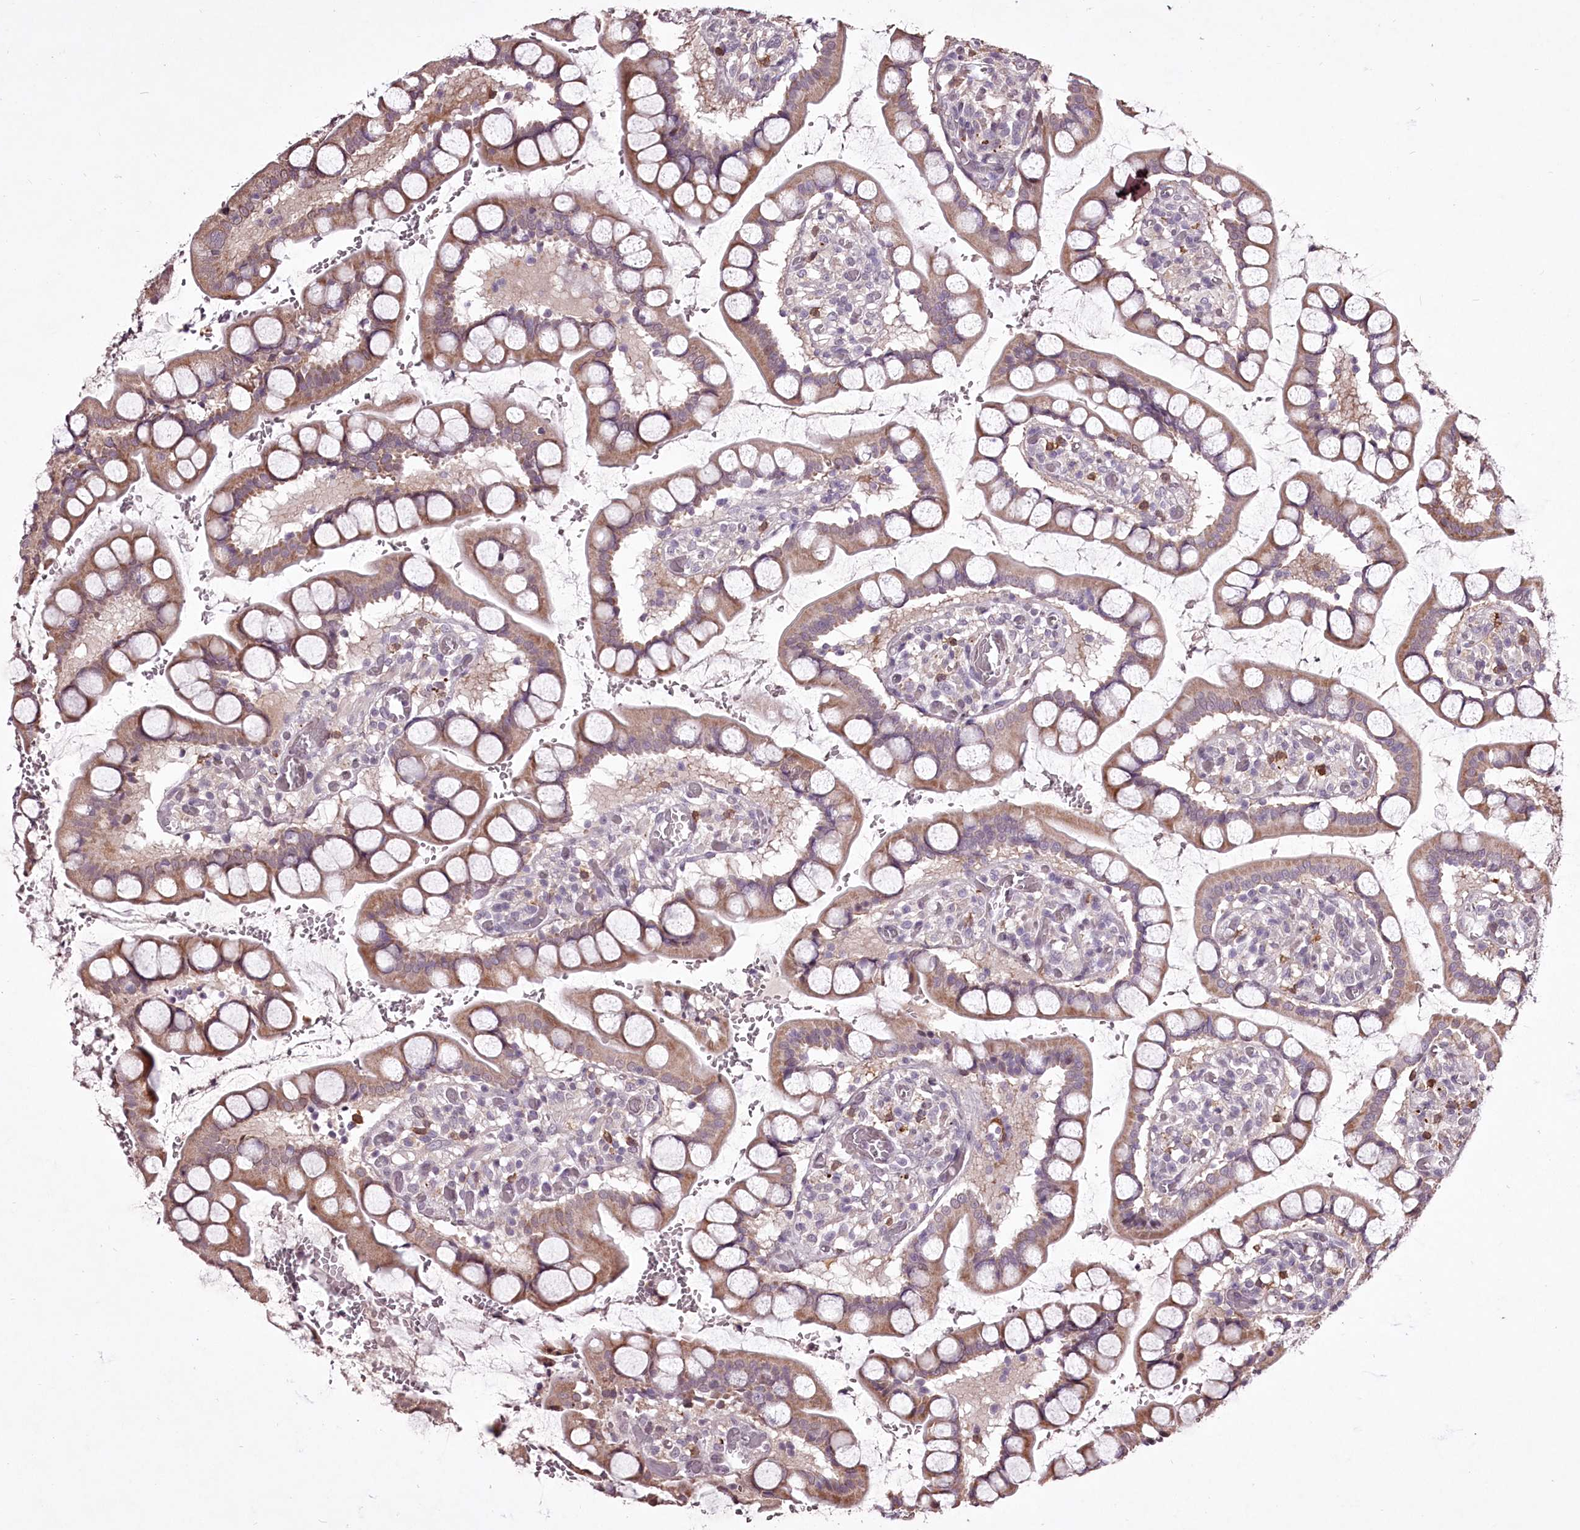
{"staining": {"intensity": "moderate", "quantity": "25%-75%", "location": "cytoplasmic/membranous"}, "tissue": "small intestine", "cell_type": "Glandular cells", "image_type": "normal", "snomed": [{"axis": "morphology", "description": "Normal tissue, NOS"}, {"axis": "topography", "description": "Small intestine"}], "caption": "The histopathology image displays staining of unremarkable small intestine, revealing moderate cytoplasmic/membranous protein expression (brown color) within glandular cells. (IHC, brightfield microscopy, high magnification).", "gene": "ADRA1D", "patient": {"sex": "male", "age": 52}}